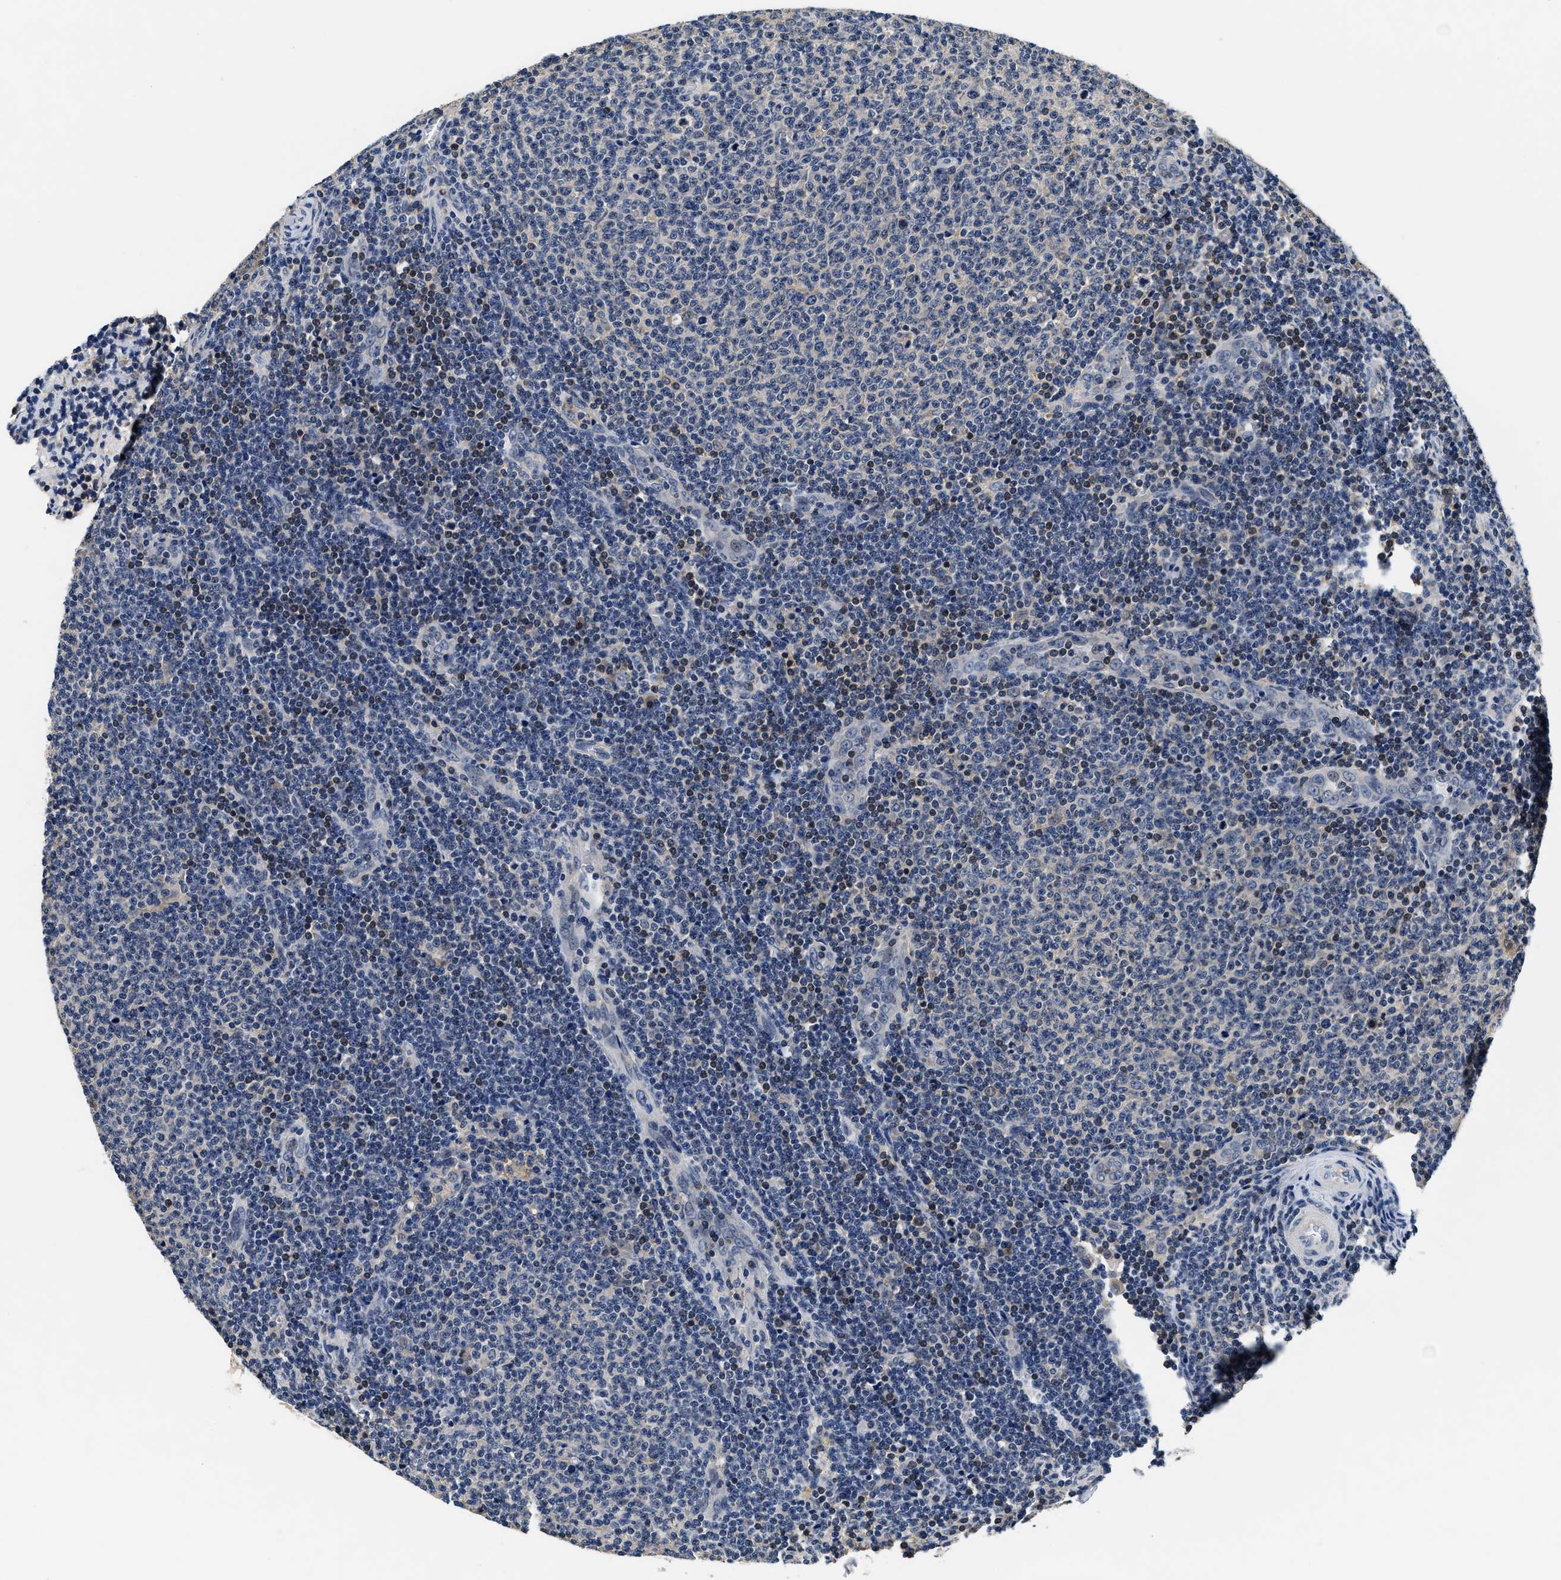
{"staining": {"intensity": "negative", "quantity": "none", "location": "none"}, "tissue": "lymphoma", "cell_type": "Tumor cells", "image_type": "cancer", "snomed": [{"axis": "morphology", "description": "Malignant lymphoma, non-Hodgkin's type, Low grade"}, {"axis": "topography", "description": "Lymph node"}], "caption": "Tumor cells show no significant staining in malignant lymphoma, non-Hodgkin's type (low-grade). Brightfield microscopy of immunohistochemistry (IHC) stained with DAB (brown) and hematoxylin (blue), captured at high magnification.", "gene": "PHPT1", "patient": {"sex": "male", "age": 66}}